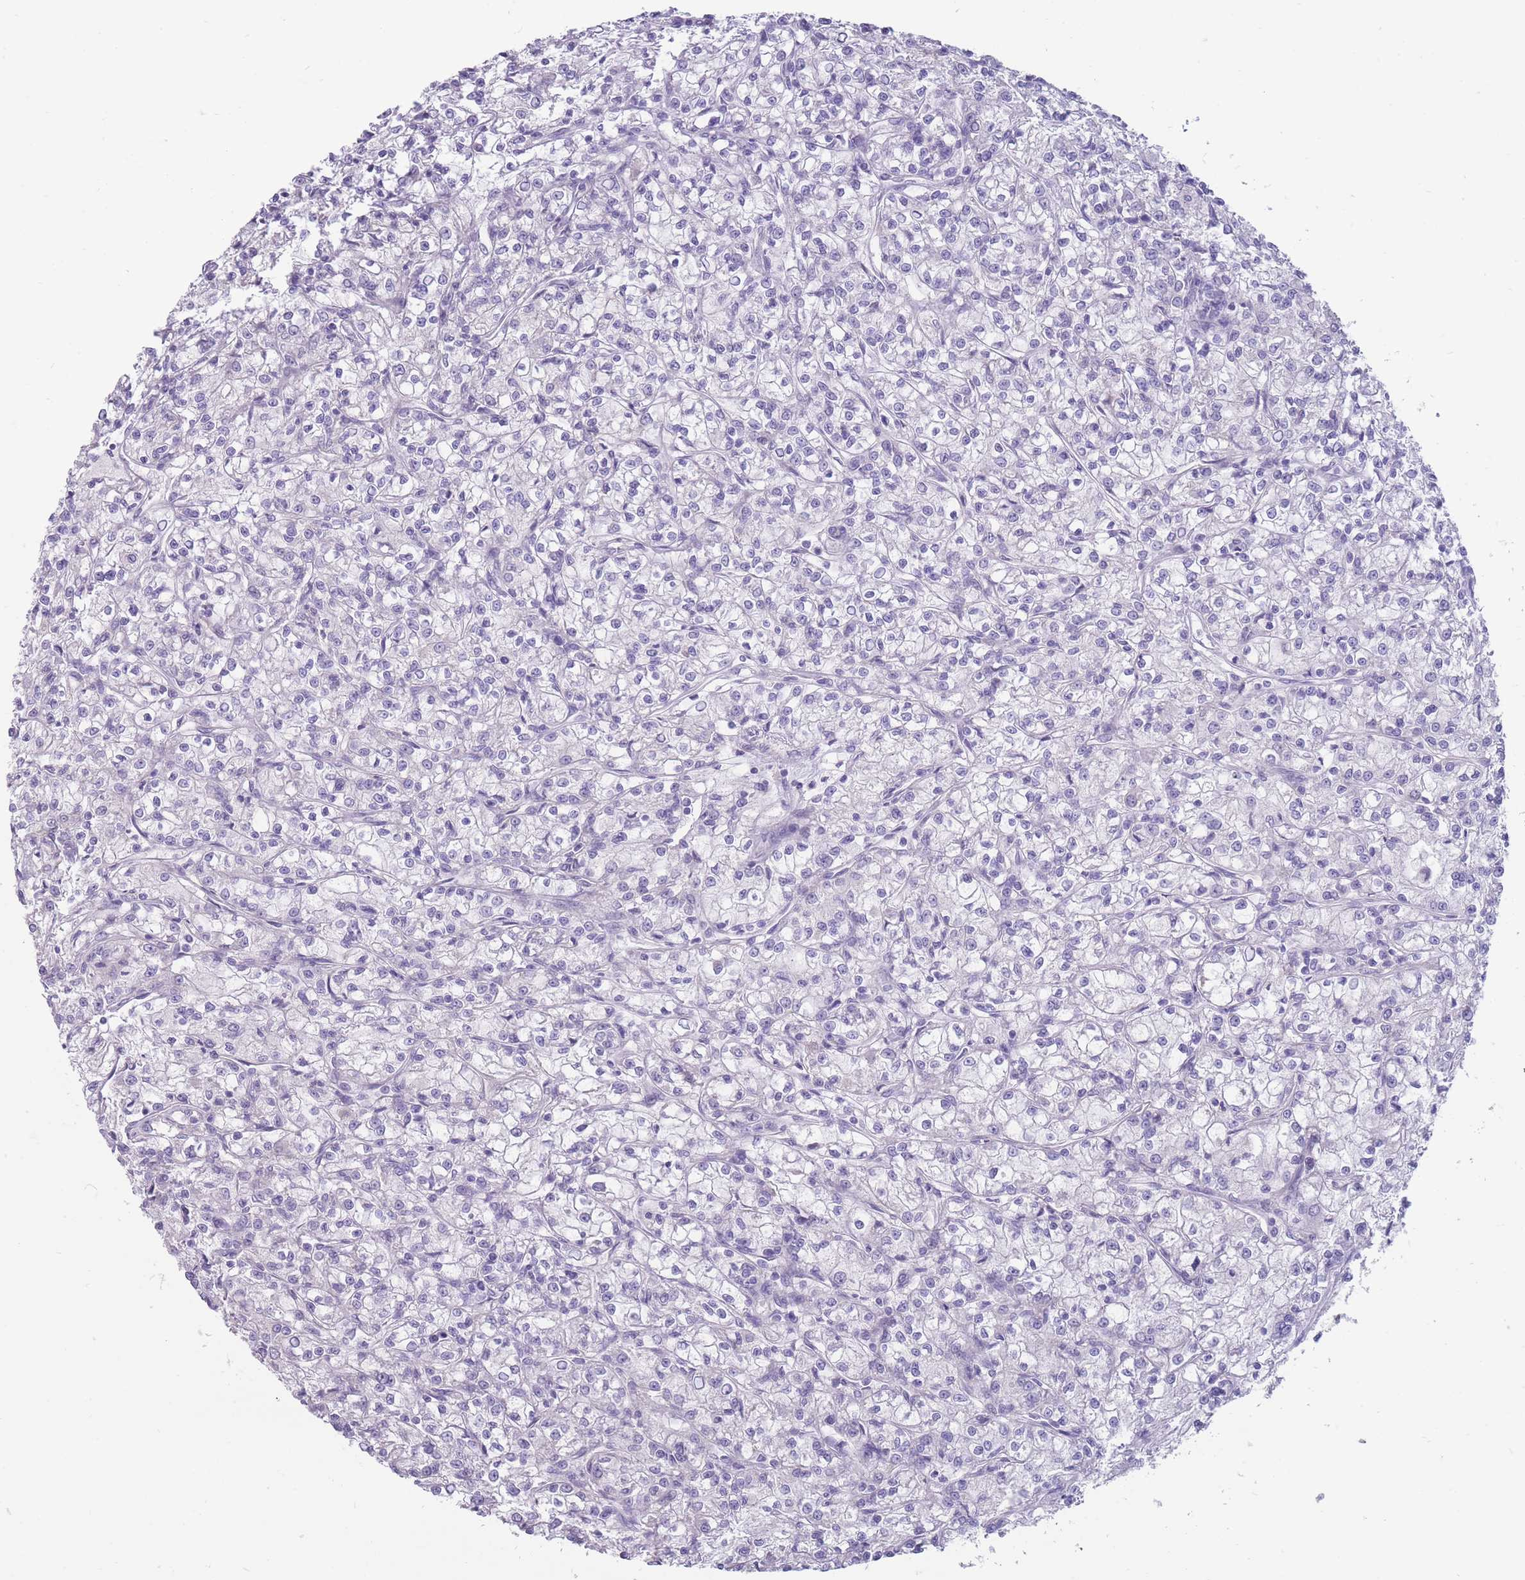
{"staining": {"intensity": "negative", "quantity": "none", "location": "none"}, "tissue": "renal cancer", "cell_type": "Tumor cells", "image_type": "cancer", "snomed": [{"axis": "morphology", "description": "Adenocarcinoma, NOS"}, {"axis": "topography", "description": "Kidney"}], "caption": "Immunohistochemistry (IHC) image of neoplastic tissue: human renal cancer (adenocarcinoma) stained with DAB (3,3'-diaminobenzidine) displays no significant protein expression in tumor cells.", "gene": "ERICH4", "patient": {"sex": "female", "age": 59}}